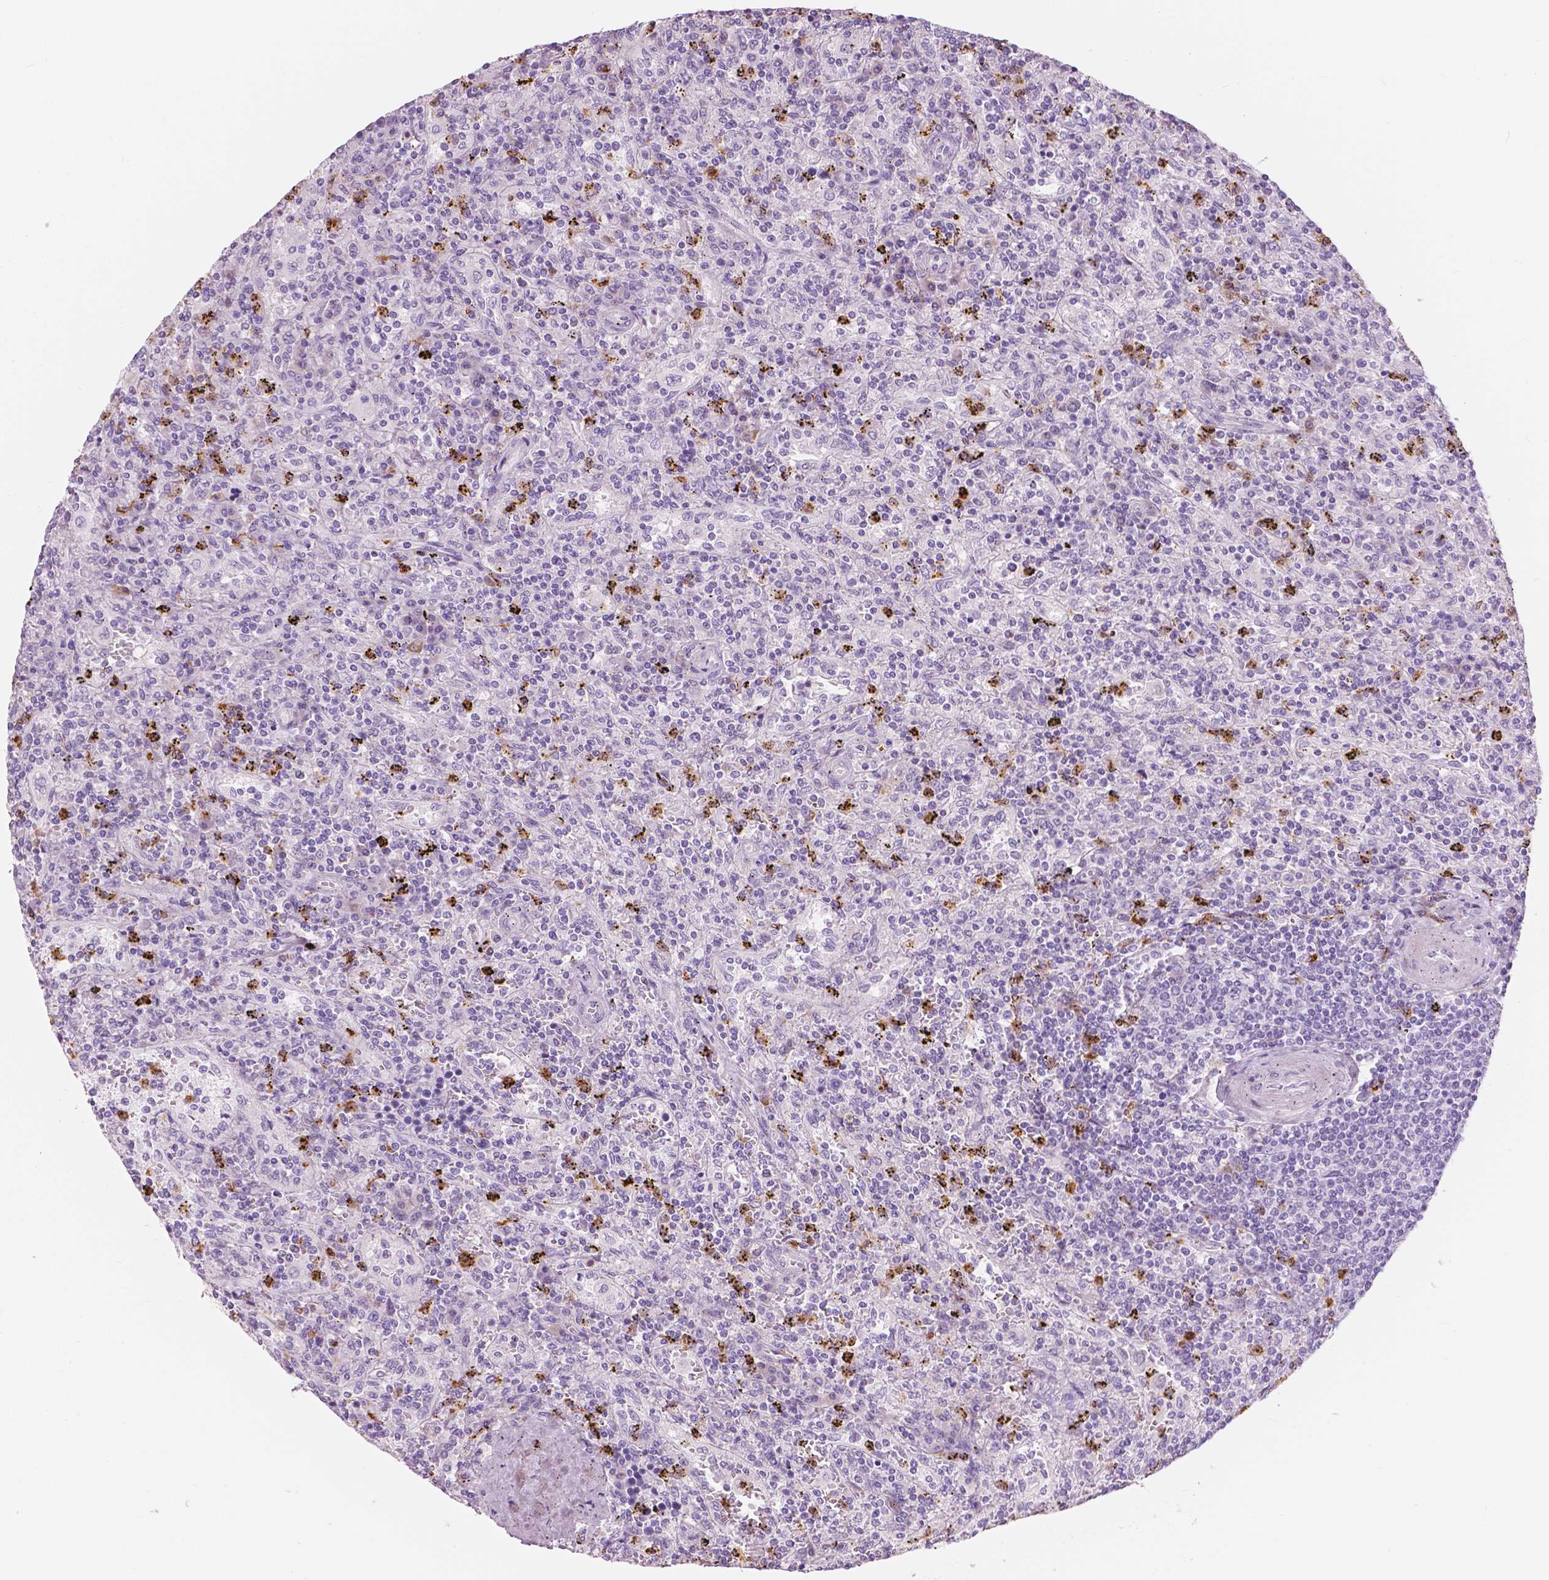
{"staining": {"intensity": "negative", "quantity": "none", "location": "none"}, "tissue": "lymphoma", "cell_type": "Tumor cells", "image_type": "cancer", "snomed": [{"axis": "morphology", "description": "Malignant lymphoma, non-Hodgkin's type, Low grade"}, {"axis": "topography", "description": "Spleen"}], "caption": "IHC of low-grade malignant lymphoma, non-Hodgkin's type displays no staining in tumor cells.", "gene": "CXCR2", "patient": {"sex": "male", "age": 62}}